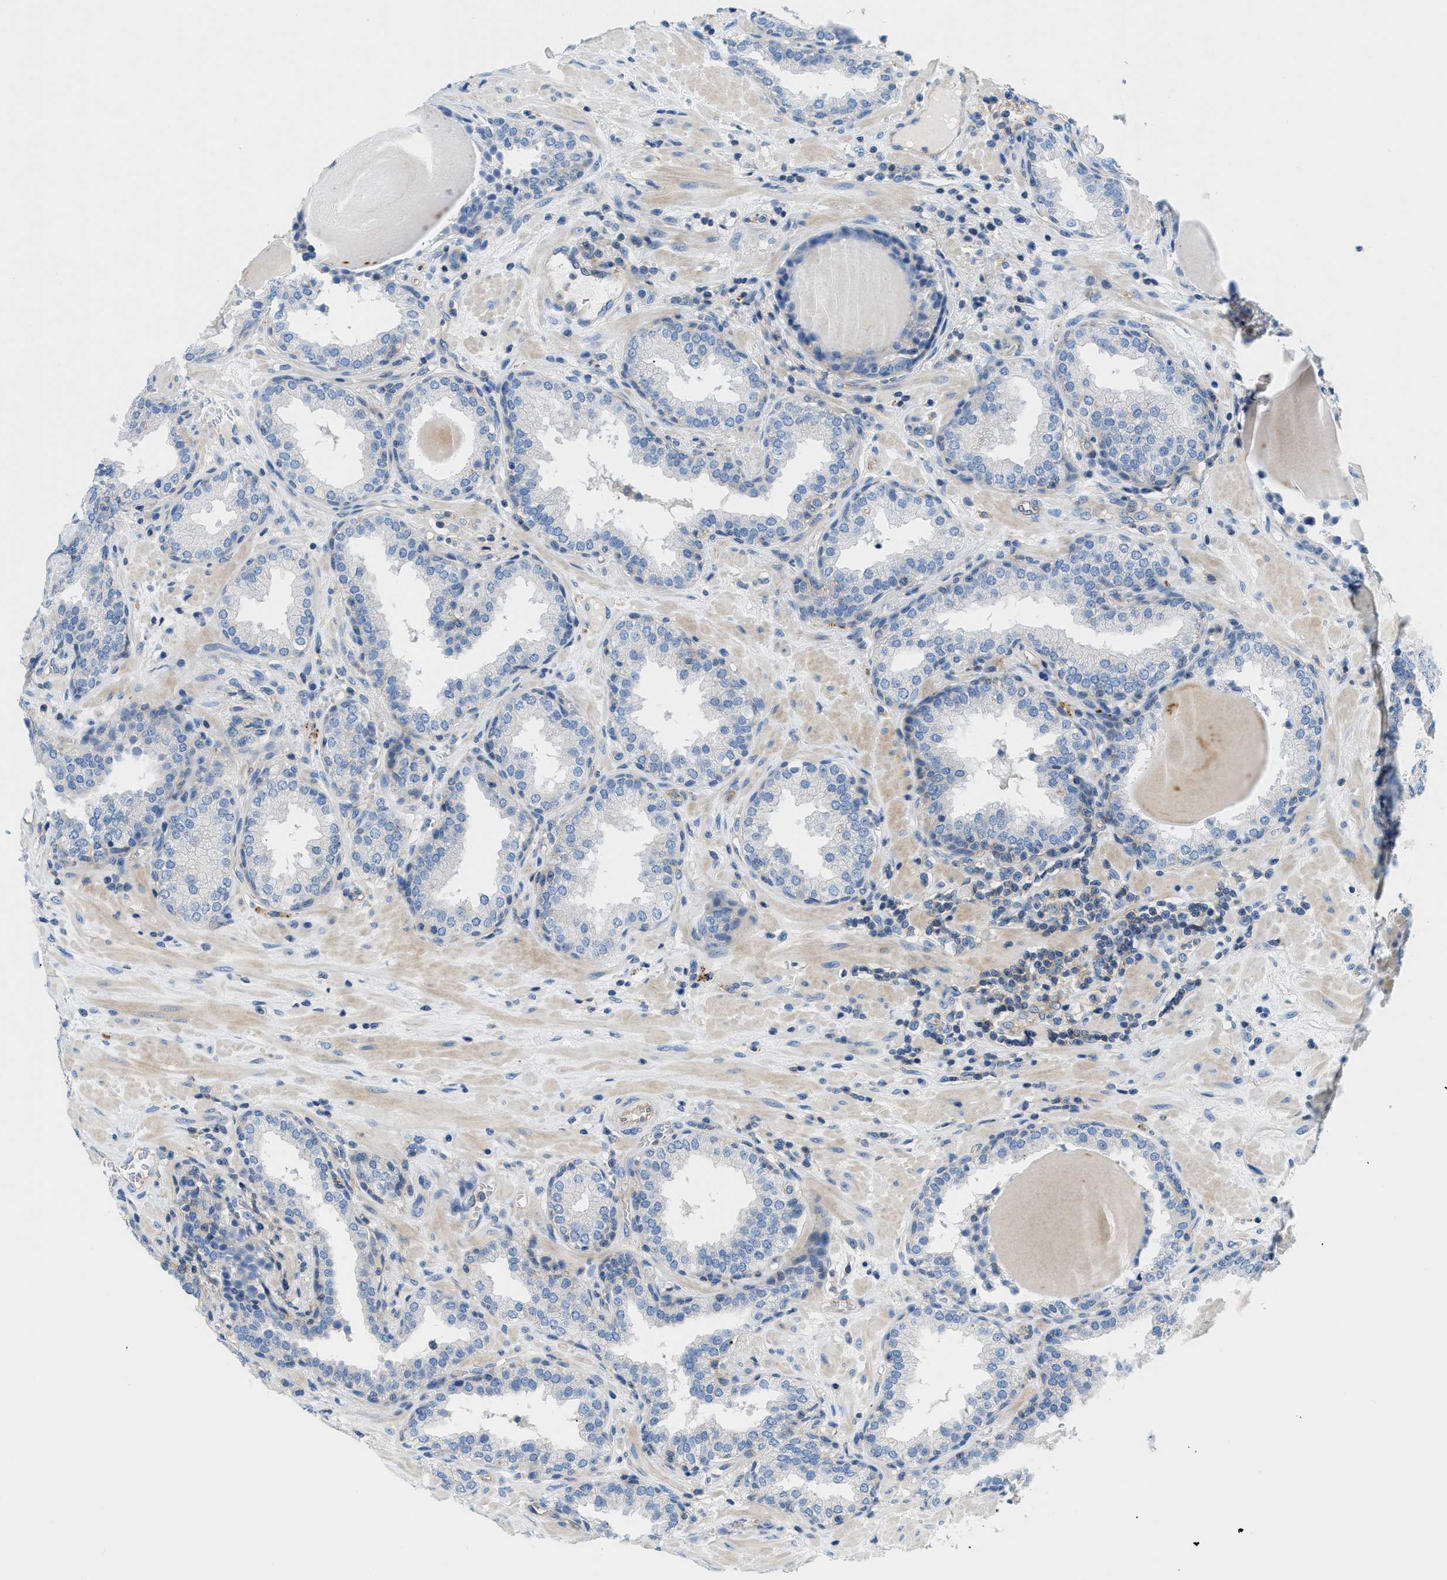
{"staining": {"intensity": "negative", "quantity": "none", "location": "none"}, "tissue": "prostate", "cell_type": "Glandular cells", "image_type": "normal", "snomed": [{"axis": "morphology", "description": "Normal tissue, NOS"}, {"axis": "topography", "description": "Prostate"}], "caption": "Glandular cells show no significant expression in unremarkable prostate. The staining was performed using DAB (3,3'-diaminobenzidine) to visualize the protein expression in brown, while the nuclei were stained in blue with hematoxylin (Magnification: 20x).", "gene": "ORAI1", "patient": {"sex": "male", "age": 51}}